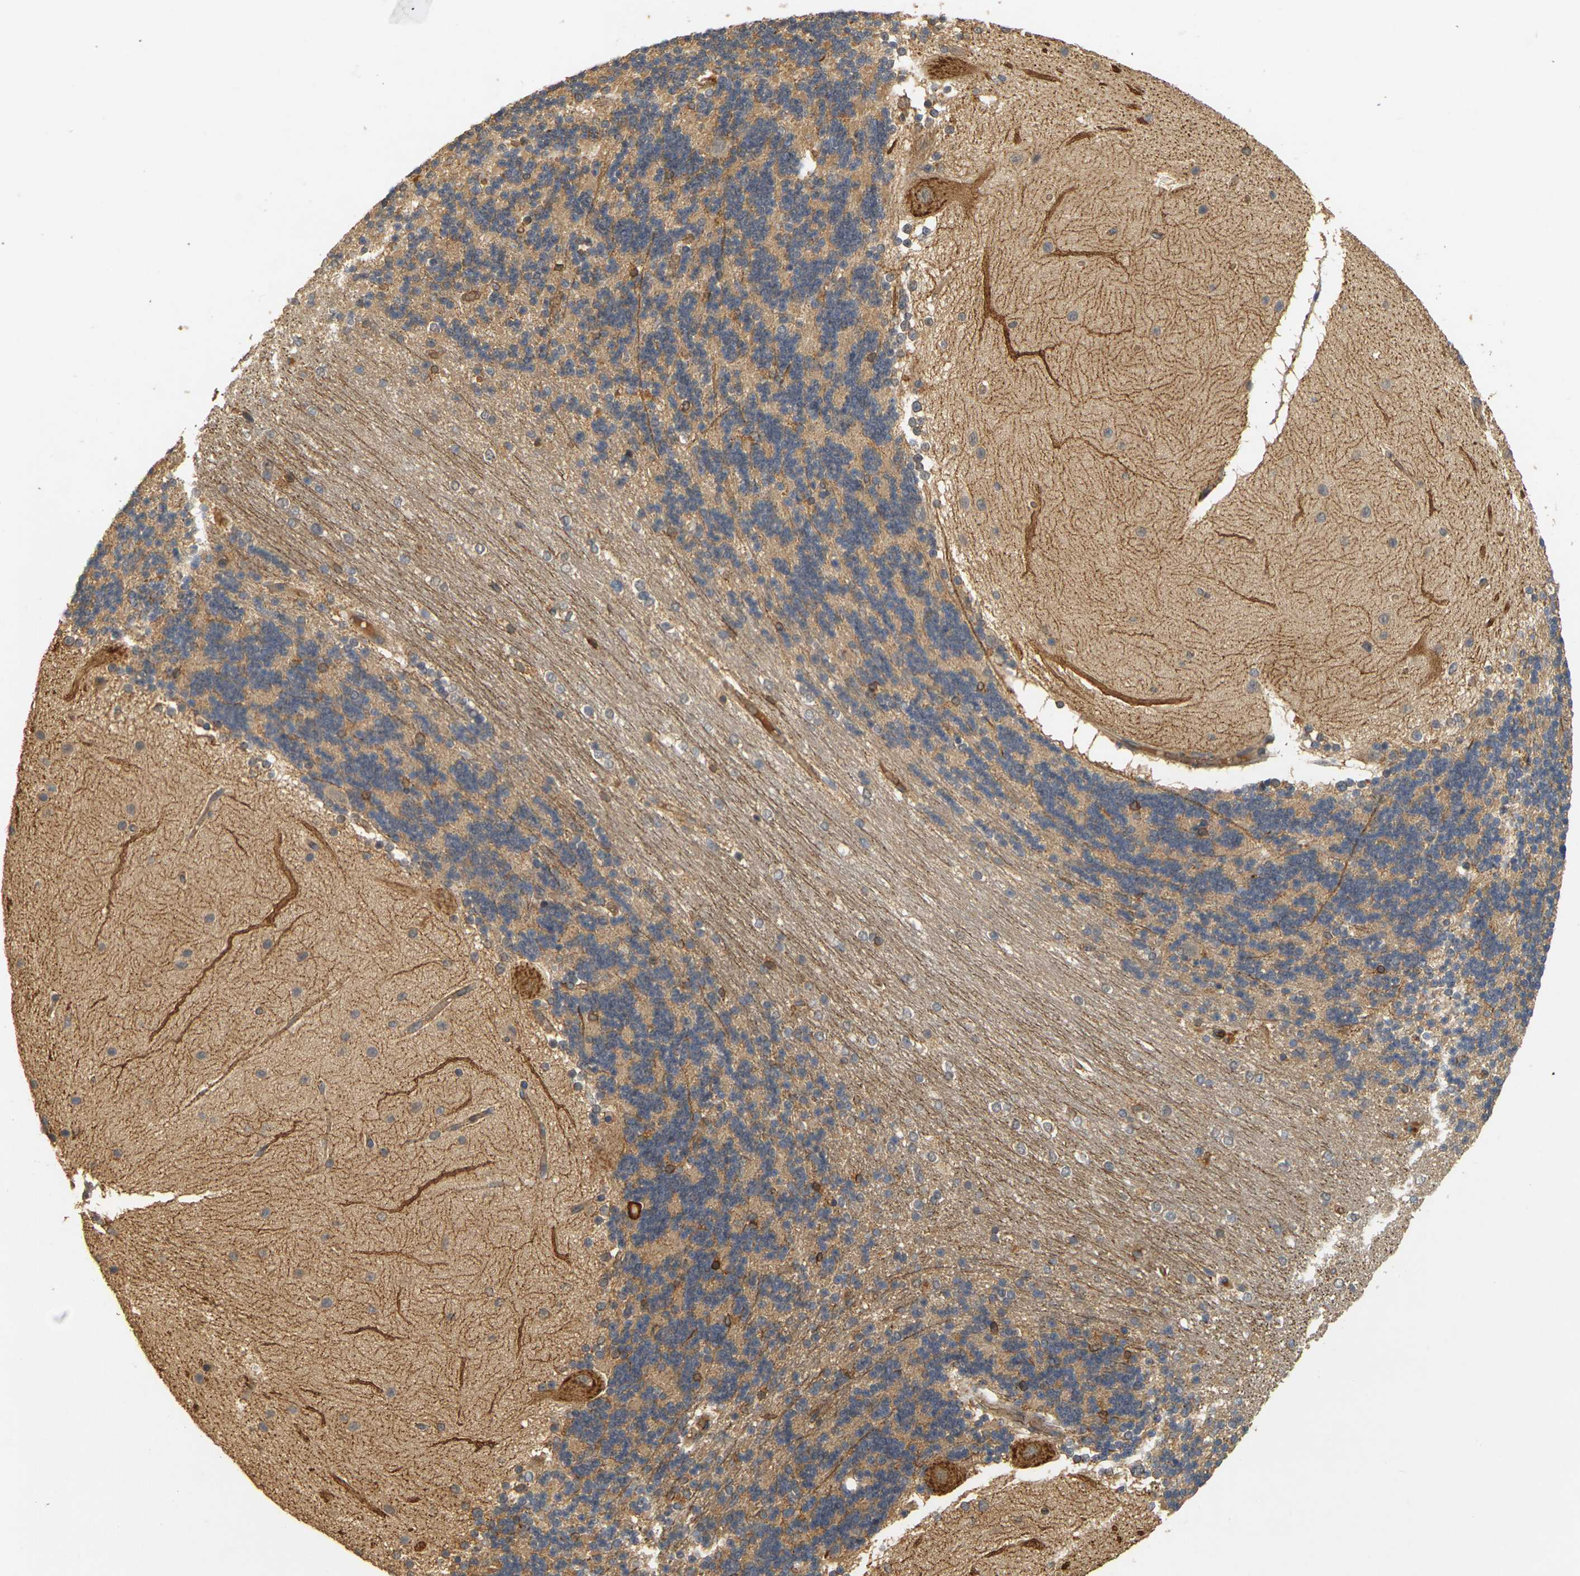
{"staining": {"intensity": "moderate", "quantity": "25%-75%", "location": "cytoplasmic/membranous"}, "tissue": "cerebellum", "cell_type": "Cells in granular layer", "image_type": "normal", "snomed": [{"axis": "morphology", "description": "Normal tissue, NOS"}, {"axis": "topography", "description": "Cerebellum"}], "caption": "A medium amount of moderate cytoplasmic/membranous expression is present in approximately 25%-75% of cells in granular layer in benign cerebellum.", "gene": "MEGF9", "patient": {"sex": "female", "age": 54}}